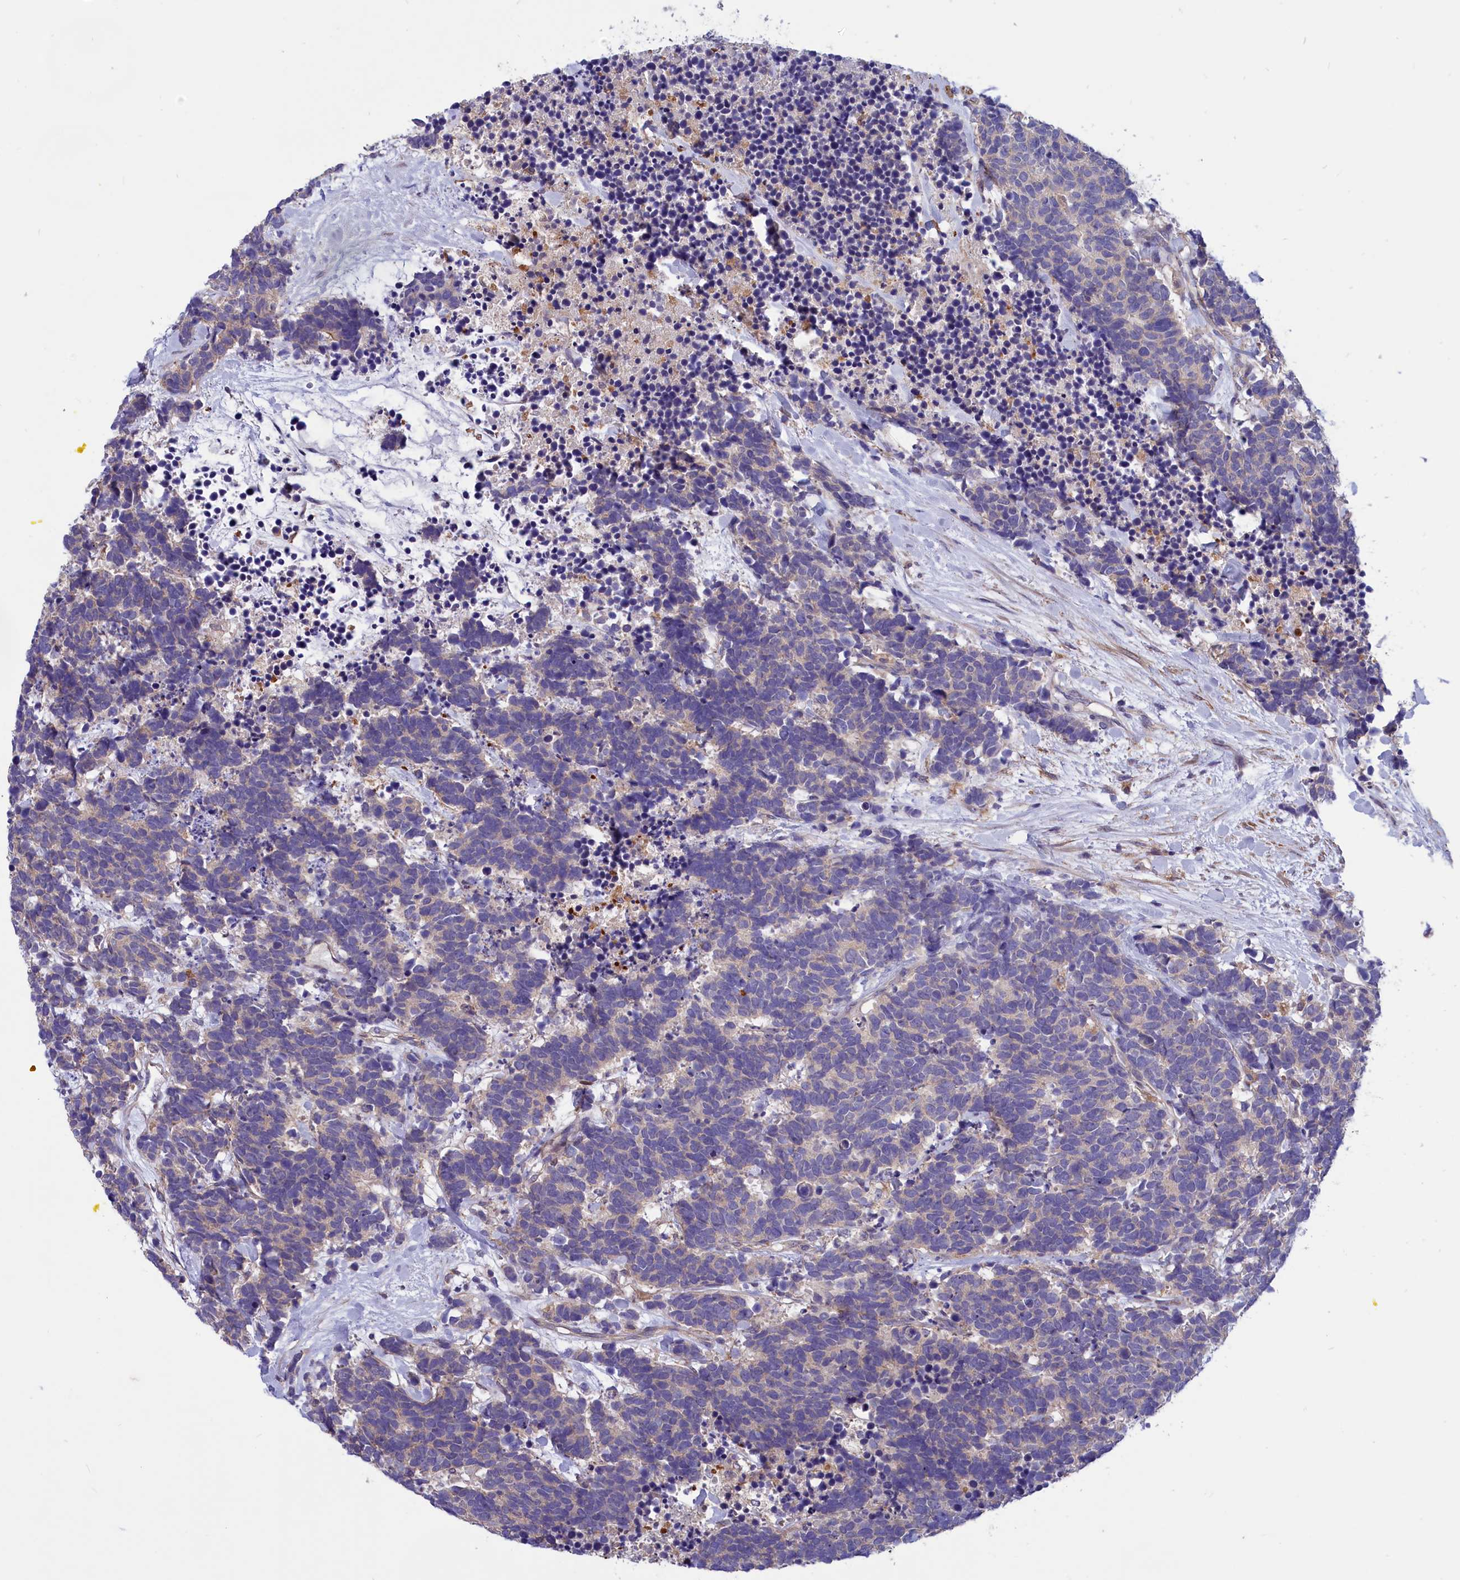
{"staining": {"intensity": "weak", "quantity": "<25%", "location": "cytoplasmic/membranous"}, "tissue": "carcinoid", "cell_type": "Tumor cells", "image_type": "cancer", "snomed": [{"axis": "morphology", "description": "Carcinoma, NOS"}, {"axis": "morphology", "description": "Carcinoid, malignant, NOS"}, {"axis": "topography", "description": "Prostate"}], "caption": "Immunohistochemistry of human carcinoid exhibits no staining in tumor cells.", "gene": "AMDHD2", "patient": {"sex": "male", "age": 57}}